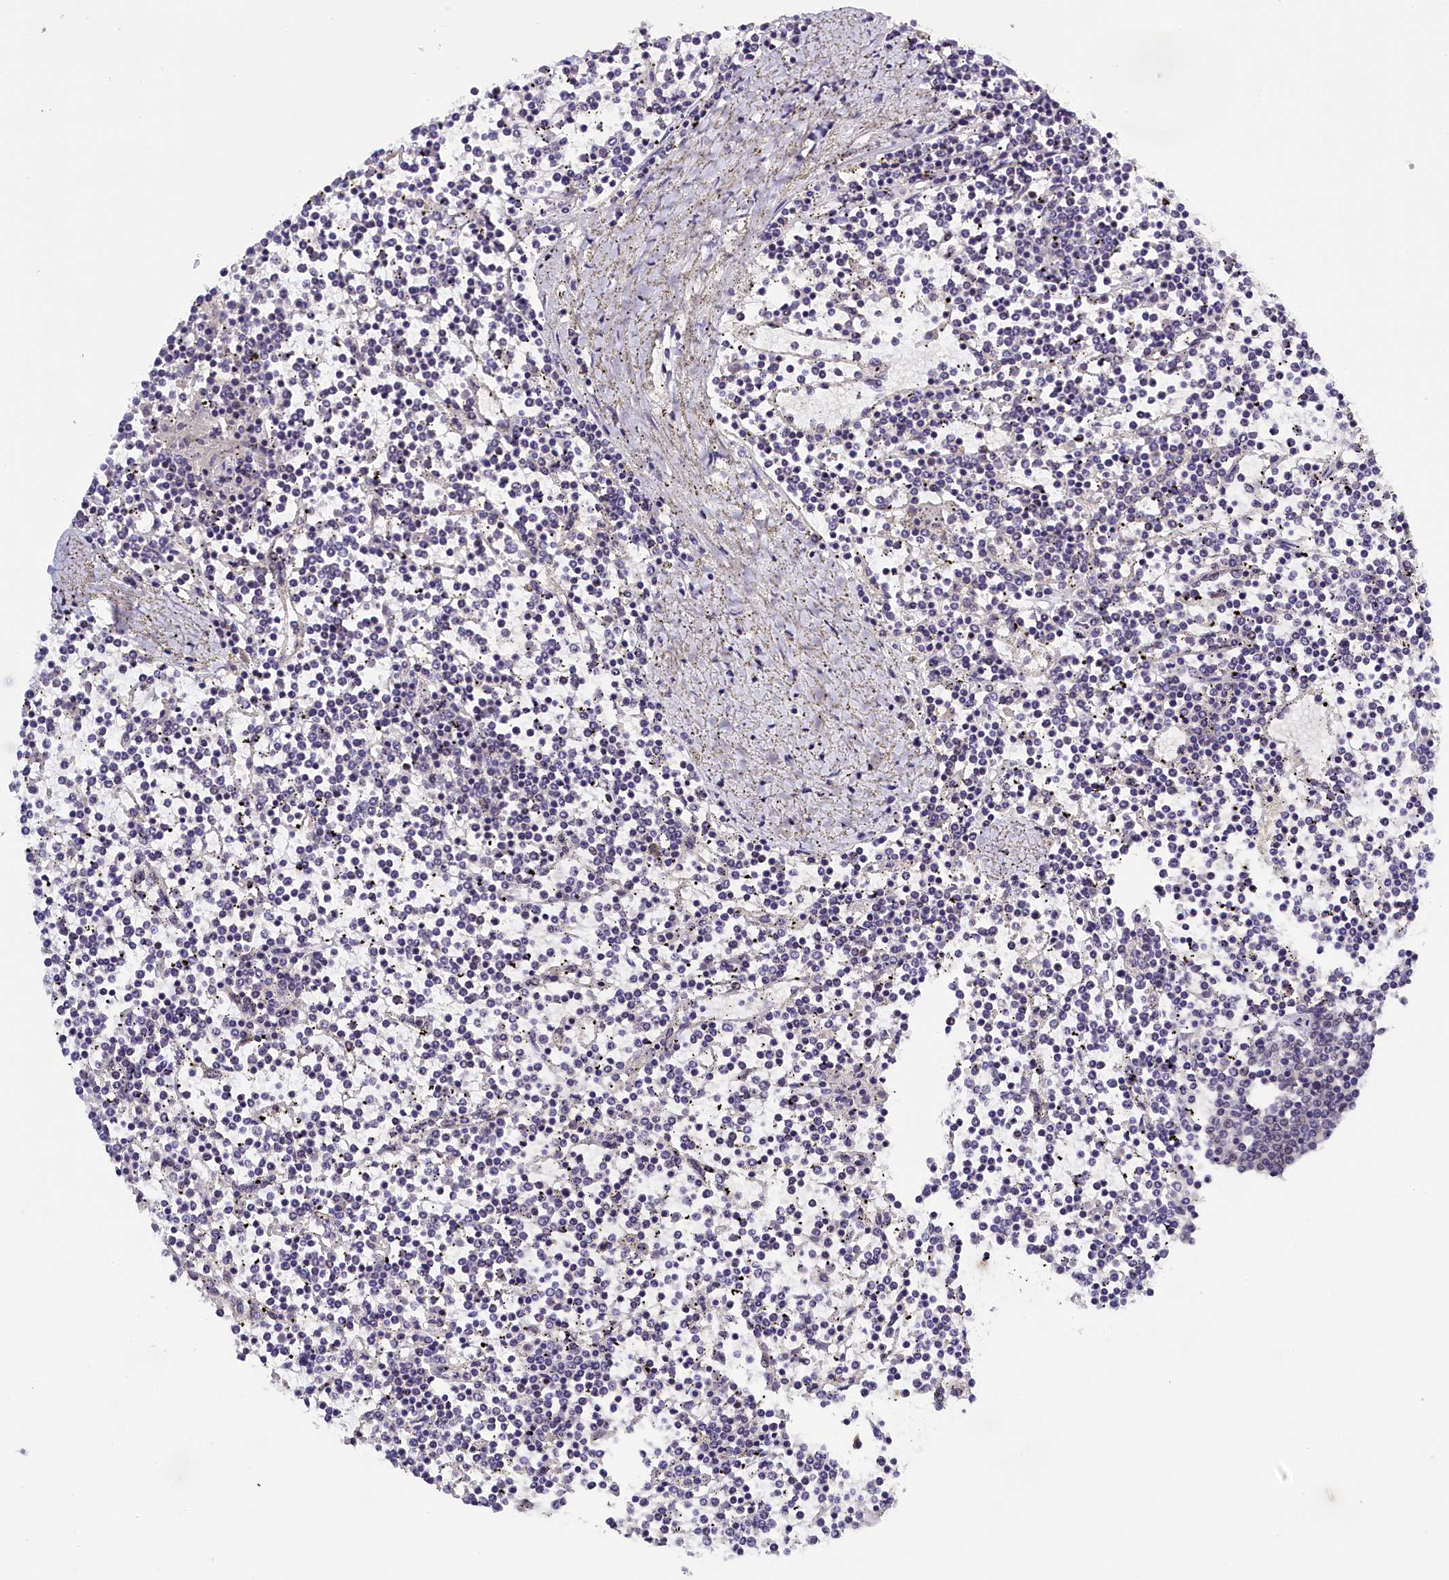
{"staining": {"intensity": "negative", "quantity": "none", "location": "none"}, "tissue": "lymphoma", "cell_type": "Tumor cells", "image_type": "cancer", "snomed": [{"axis": "morphology", "description": "Malignant lymphoma, non-Hodgkin's type, Low grade"}, {"axis": "topography", "description": "Spleen"}], "caption": "Low-grade malignant lymphoma, non-Hodgkin's type was stained to show a protein in brown. There is no significant positivity in tumor cells.", "gene": "ENKD1", "patient": {"sex": "female", "age": 19}}